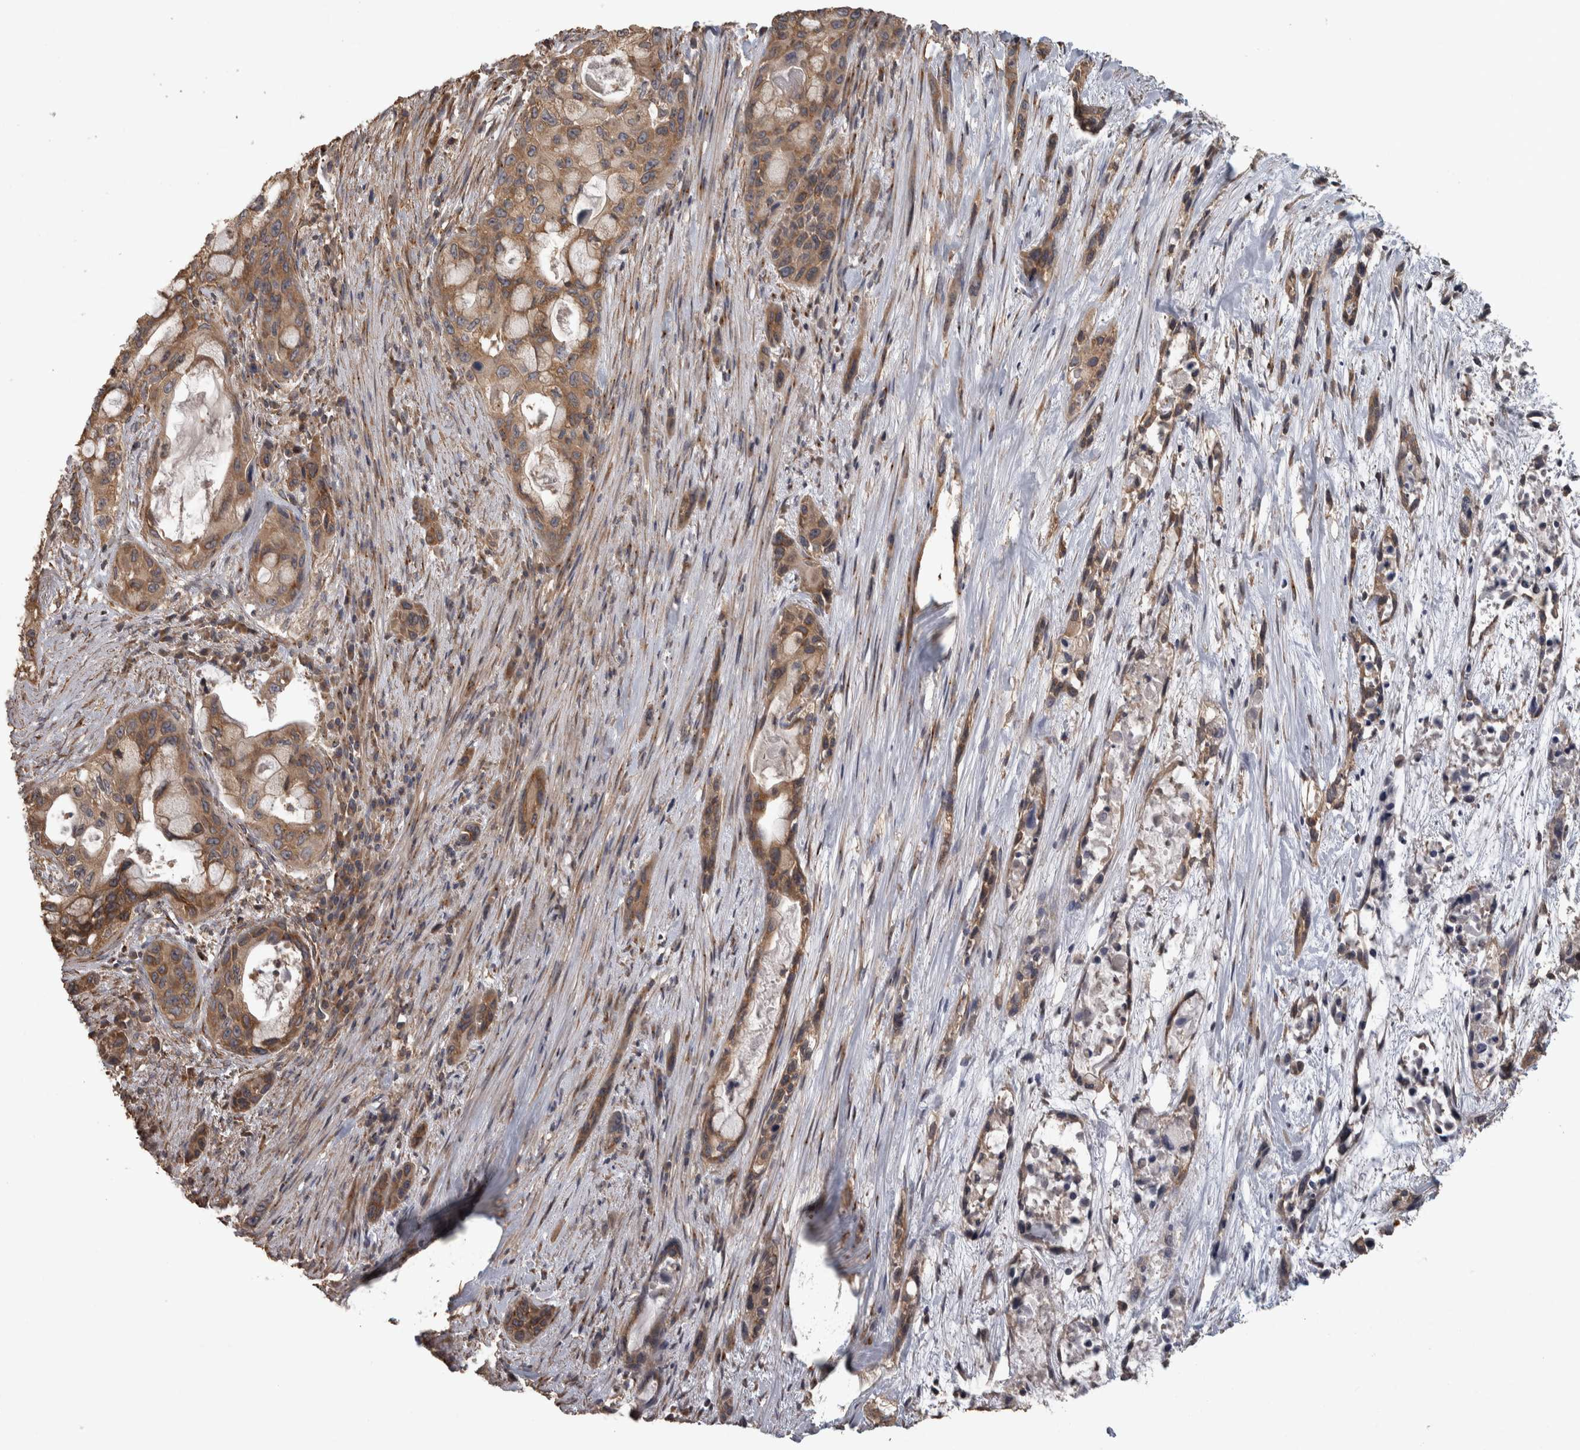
{"staining": {"intensity": "moderate", "quantity": ">75%", "location": "cytoplasmic/membranous"}, "tissue": "pancreatic cancer", "cell_type": "Tumor cells", "image_type": "cancer", "snomed": [{"axis": "morphology", "description": "Adenocarcinoma, NOS"}, {"axis": "topography", "description": "Pancreas"}], "caption": "IHC (DAB) staining of pancreatic cancer shows moderate cytoplasmic/membranous protein staining in about >75% of tumor cells. (Stains: DAB in brown, nuclei in blue, Microscopy: brightfield microscopy at high magnification).", "gene": "IFRD1", "patient": {"sex": "male", "age": 53}}